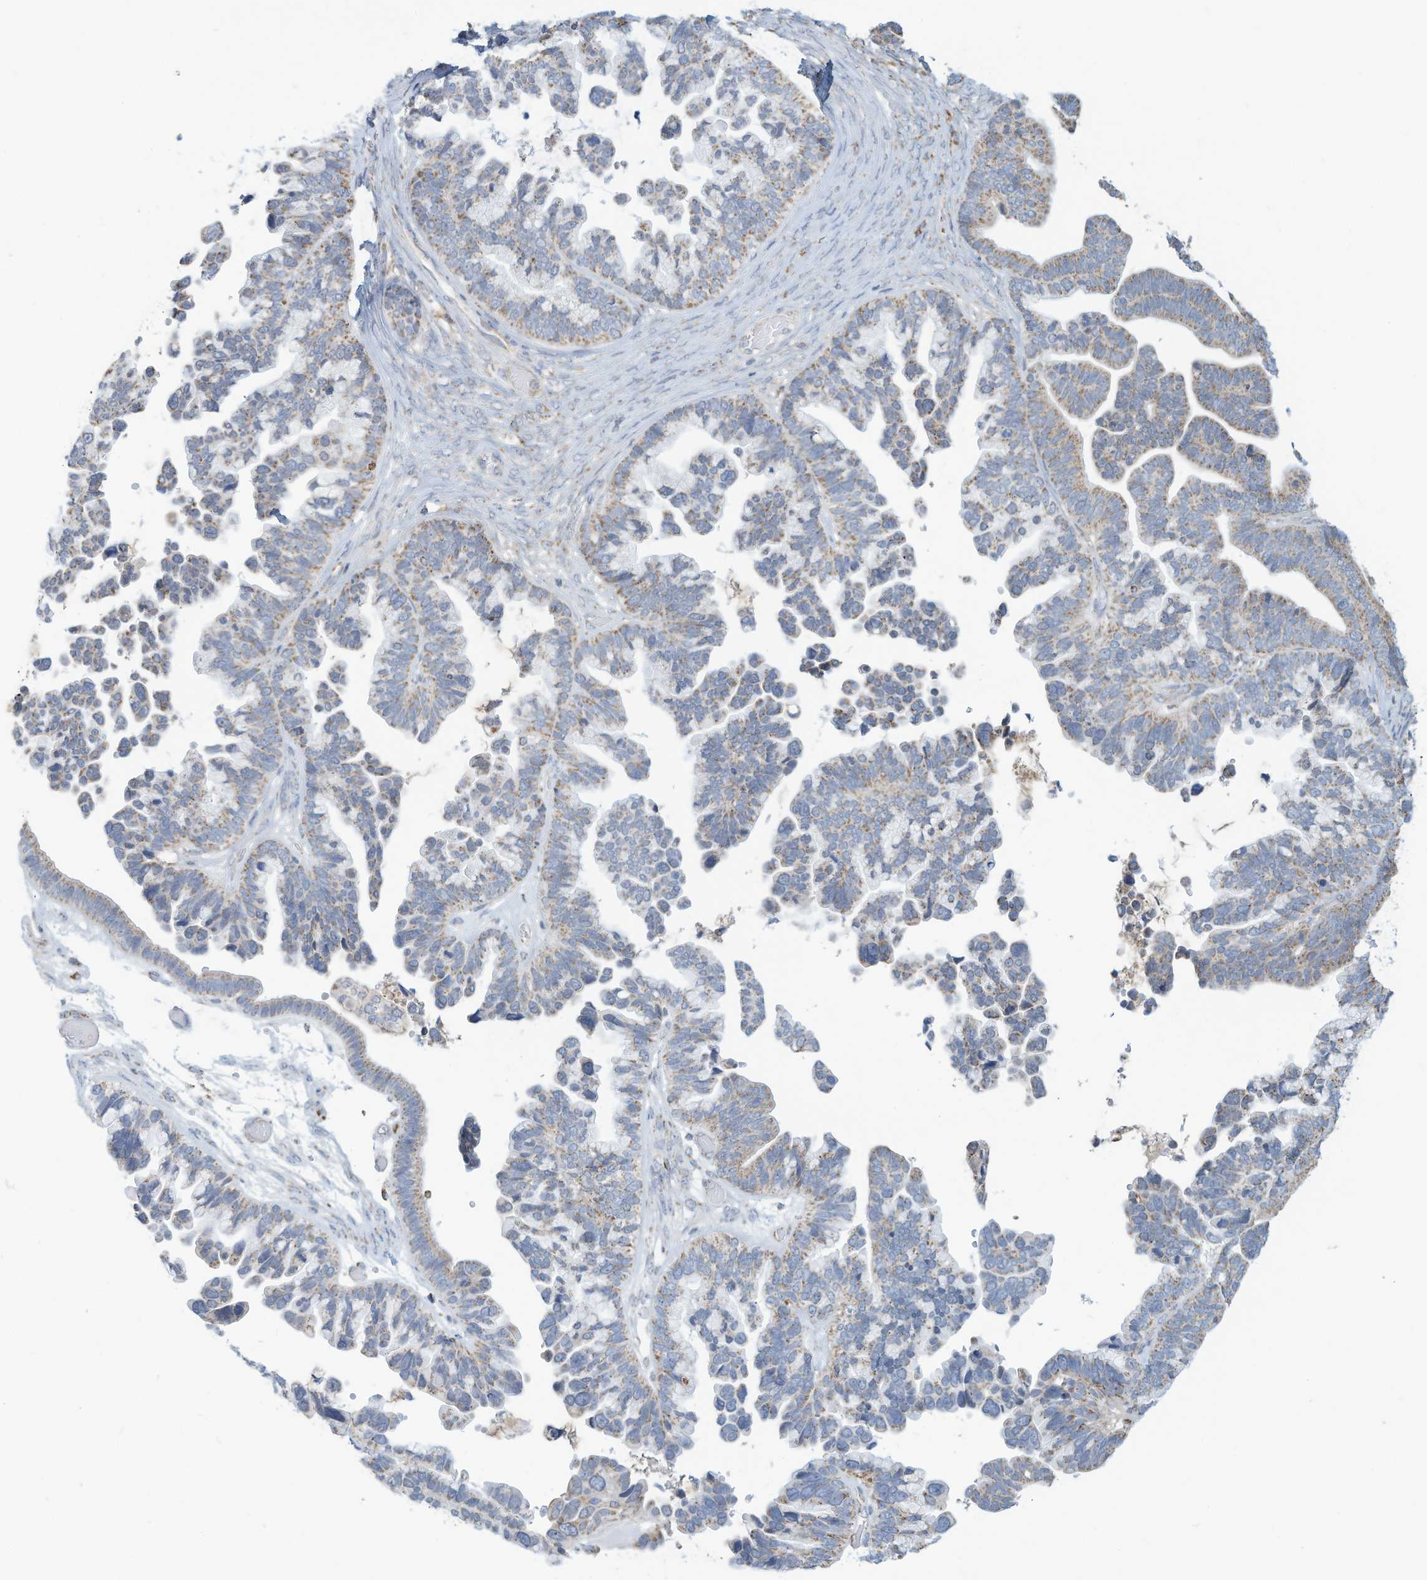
{"staining": {"intensity": "moderate", "quantity": "<25%", "location": "cytoplasmic/membranous"}, "tissue": "ovarian cancer", "cell_type": "Tumor cells", "image_type": "cancer", "snomed": [{"axis": "morphology", "description": "Cystadenocarcinoma, serous, NOS"}, {"axis": "topography", "description": "Ovary"}], "caption": "A photomicrograph of serous cystadenocarcinoma (ovarian) stained for a protein exhibits moderate cytoplasmic/membranous brown staining in tumor cells.", "gene": "NLN", "patient": {"sex": "female", "age": 56}}